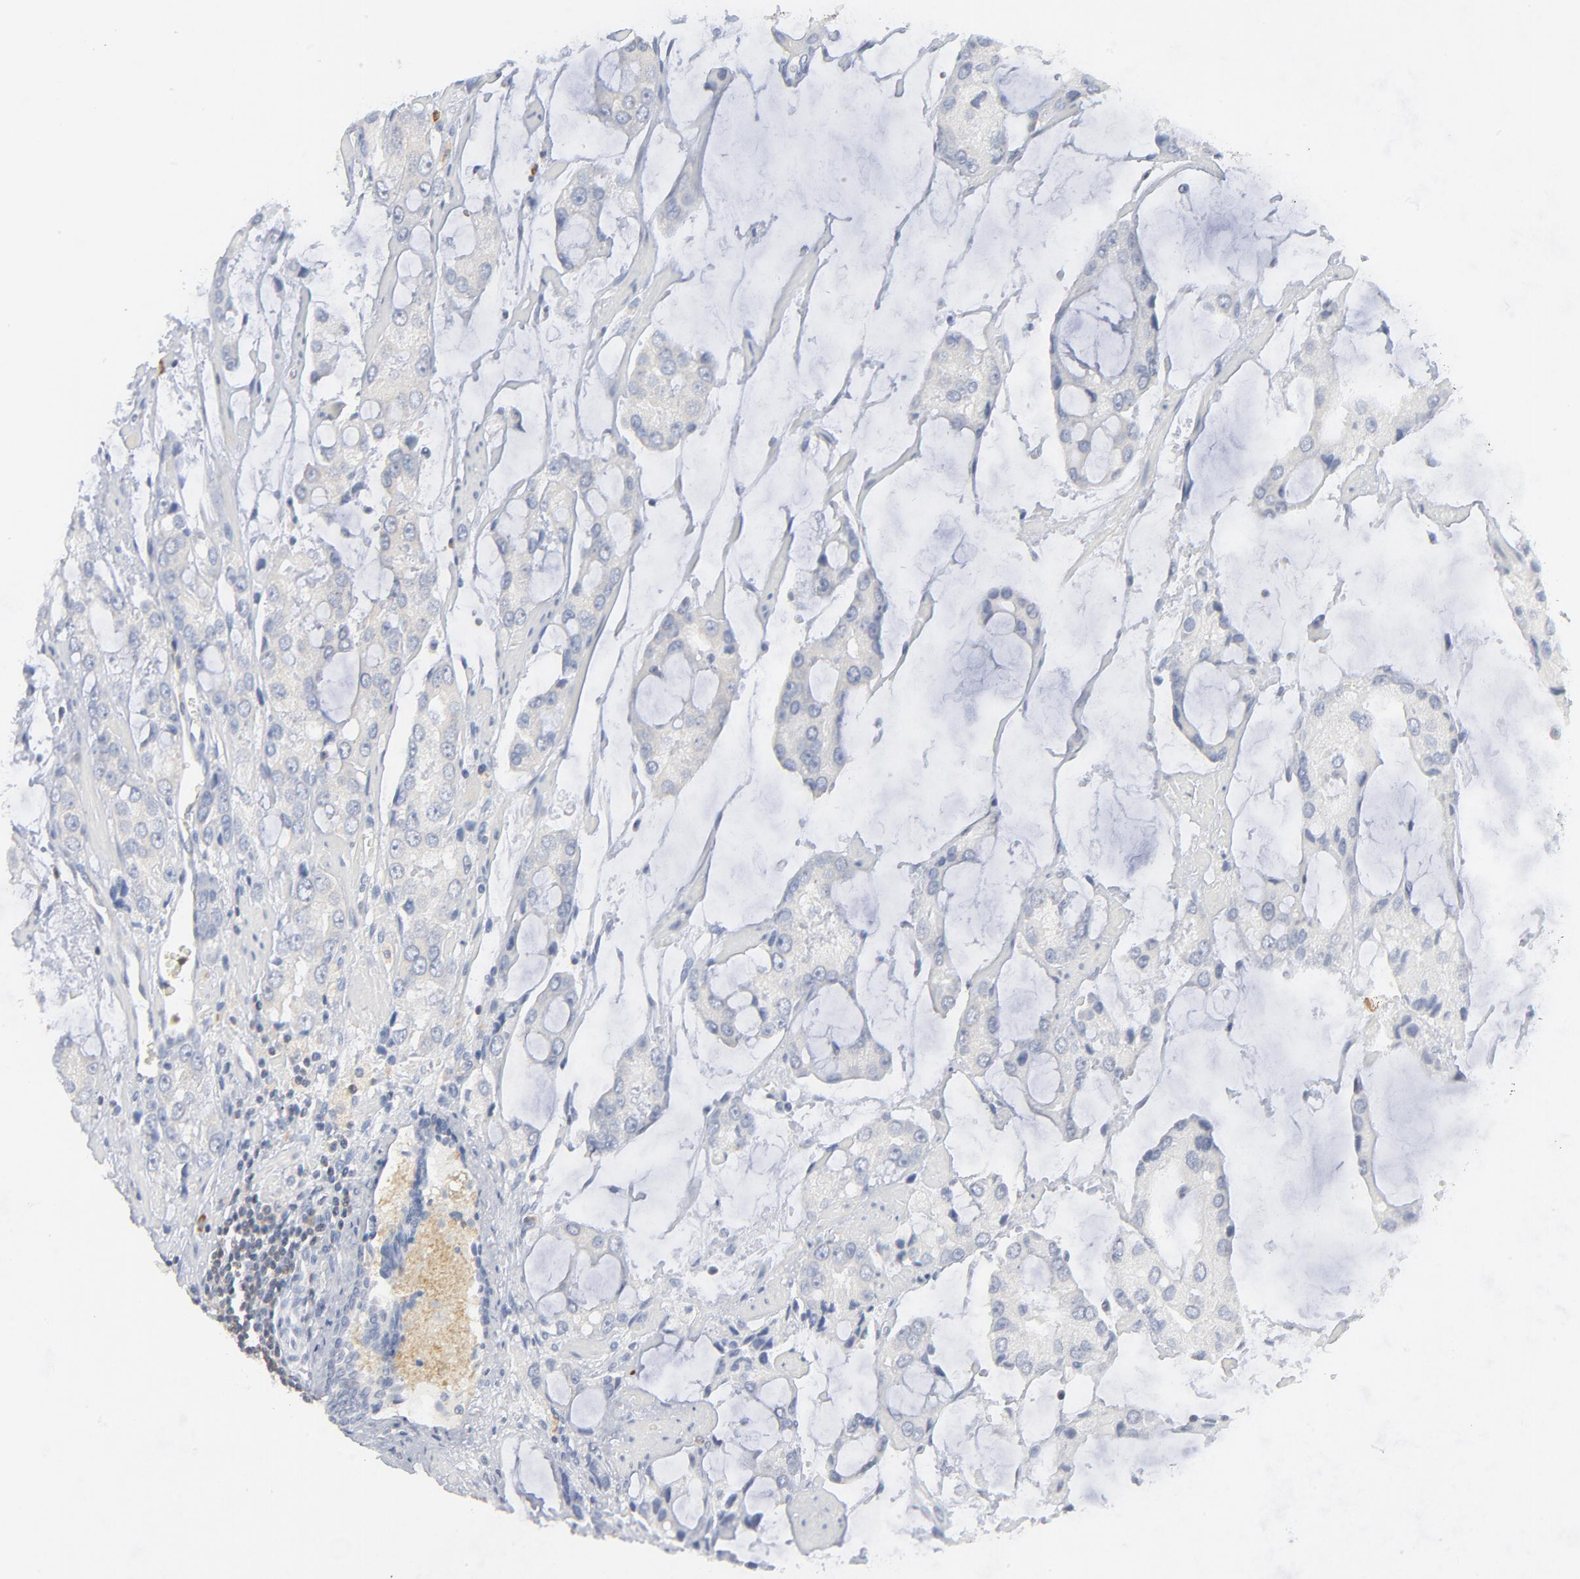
{"staining": {"intensity": "negative", "quantity": "none", "location": "none"}, "tissue": "prostate cancer", "cell_type": "Tumor cells", "image_type": "cancer", "snomed": [{"axis": "morphology", "description": "Adenocarcinoma, High grade"}, {"axis": "topography", "description": "Prostate"}], "caption": "Photomicrograph shows no significant protein positivity in tumor cells of prostate high-grade adenocarcinoma.", "gene": "PTK2B", "patient": {"sex": "male", "age": 67}}